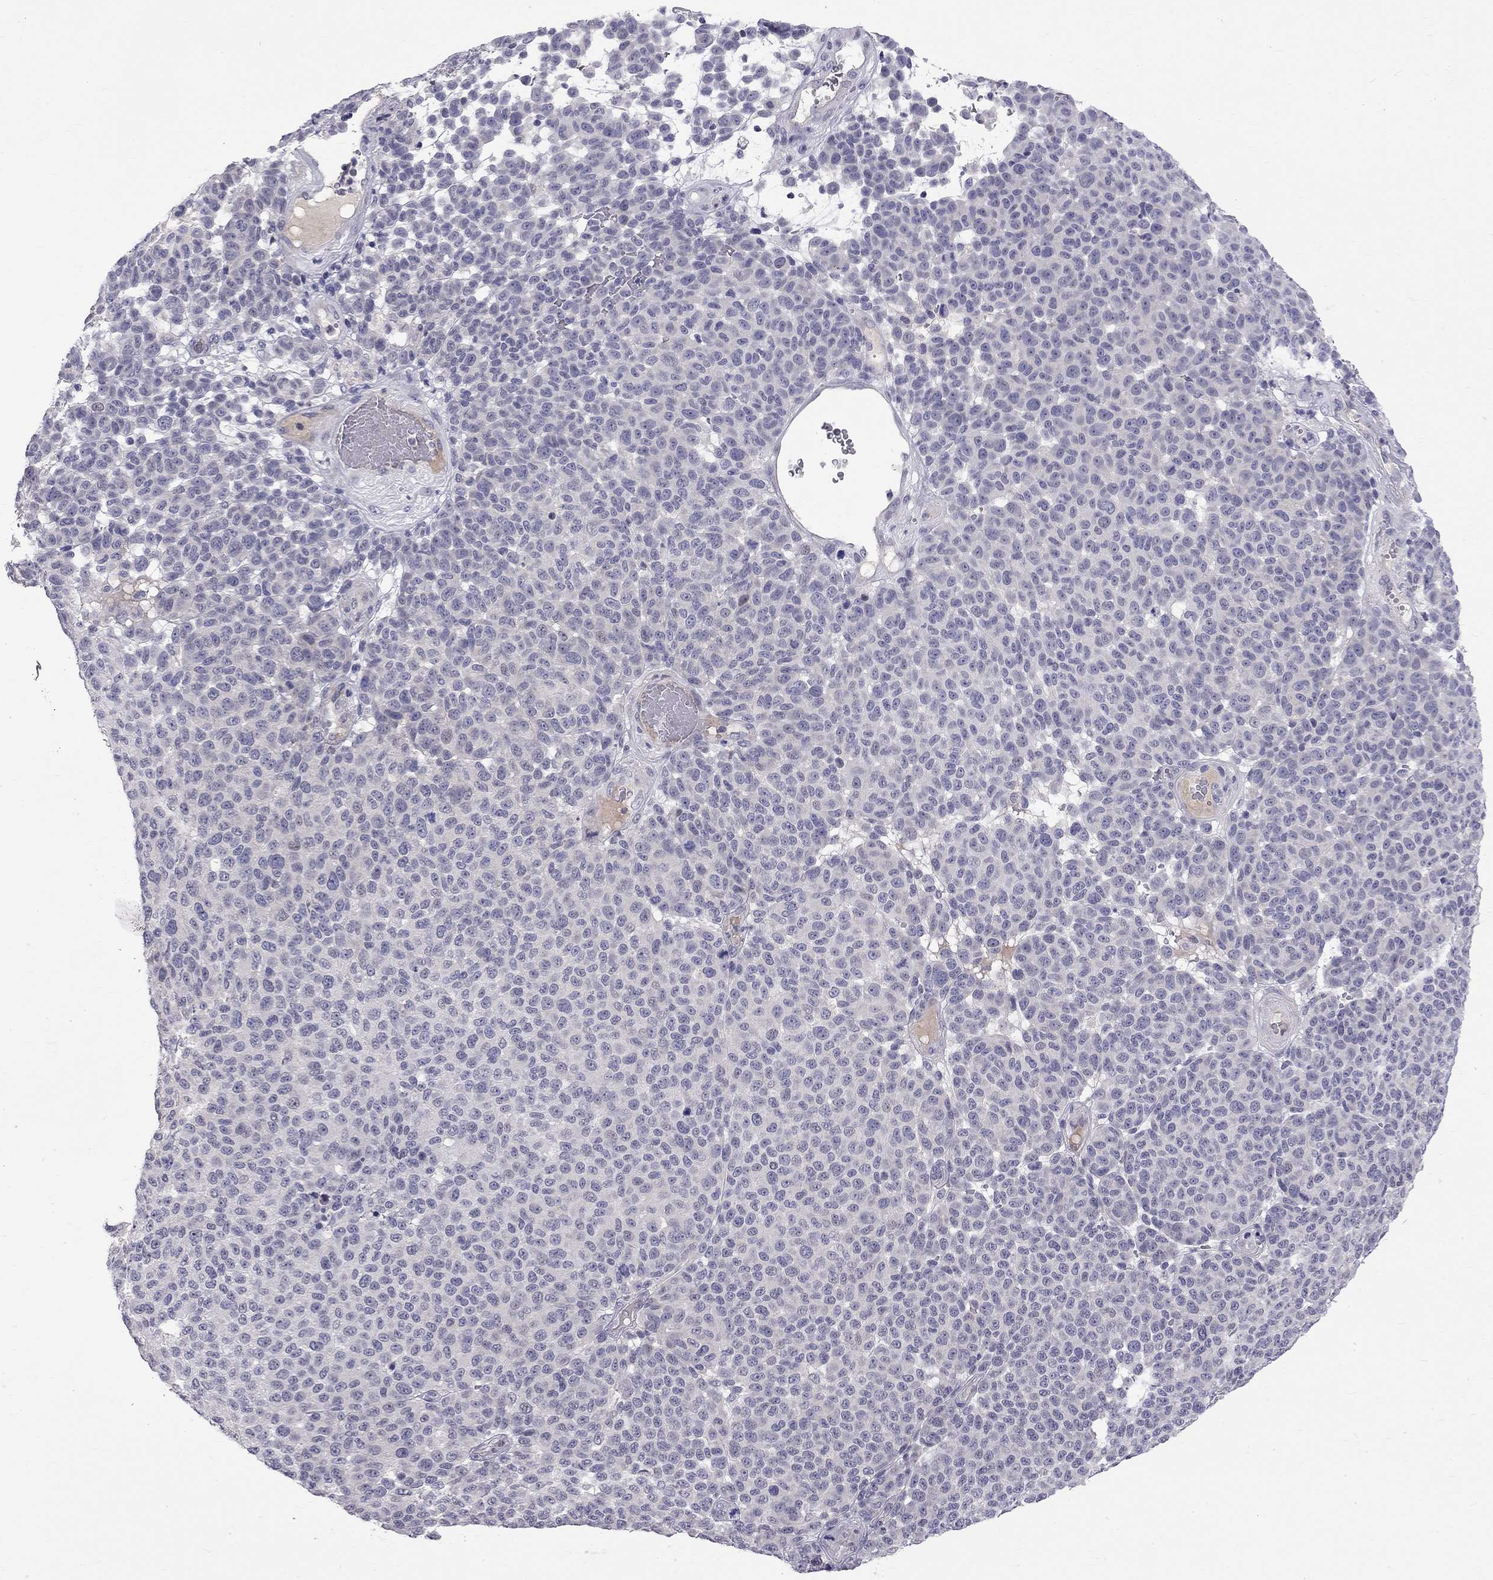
{"staining": {"intensity": "negative", "quantity": "none", "location": "none"}, "tissue": "melanoma", "cell_type": "Tumor cells", "image_type": "cancer", "snomed": [{"axis": "morphology", "description": "Malignant melanoma, NOS"}, {"axis": "topography", "description": "Skin"}], "caption": "Immunohistochemical staining of human melanoma exhibits no significant expression in tumor cells.", "gene": "RTL9", "patient": {"sex": "male", "age": 59}}